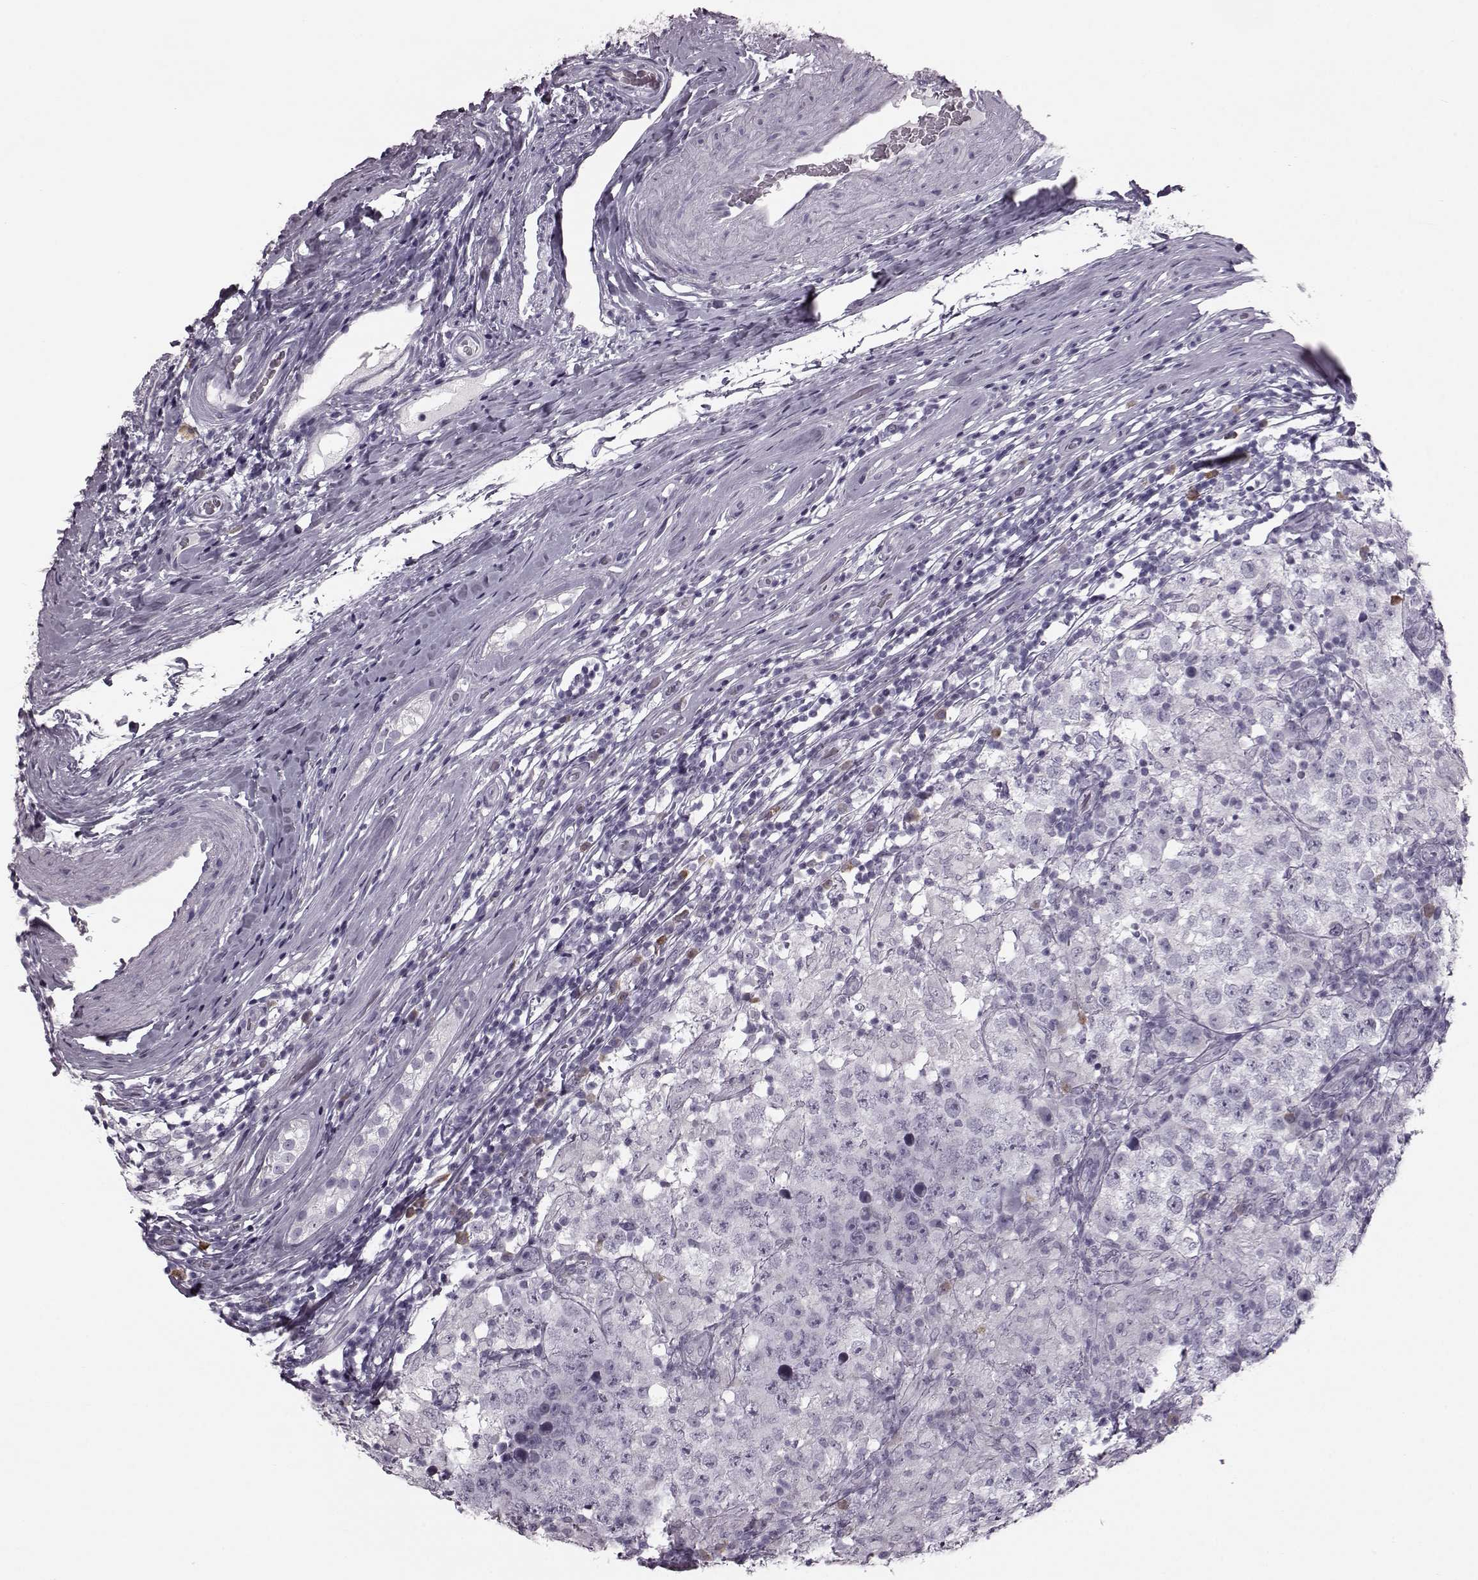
{"staining": {"intensity": "negative", "quantity": "none", "location": "none"}, "tissue": "testis cancer", "cell_type": "Tumor cells", "image_type": "cancer", "snomed": [{"axis": "morphology", "description": "Seminoma, NOS"}, {"axis": "morphology", "description": "Carcinoma, Embryonal, NOS"}, {"axis": "topography", "description": "Testis"}], "caption": "DAB (3,3'-diaminobenzidine) immunohistochemical staining of testis embryonal carcinoma demonstrates no significant positivity in tumor cells.", "gene": "JSRP1", "patient": {"sex": "male", "age": 41}}